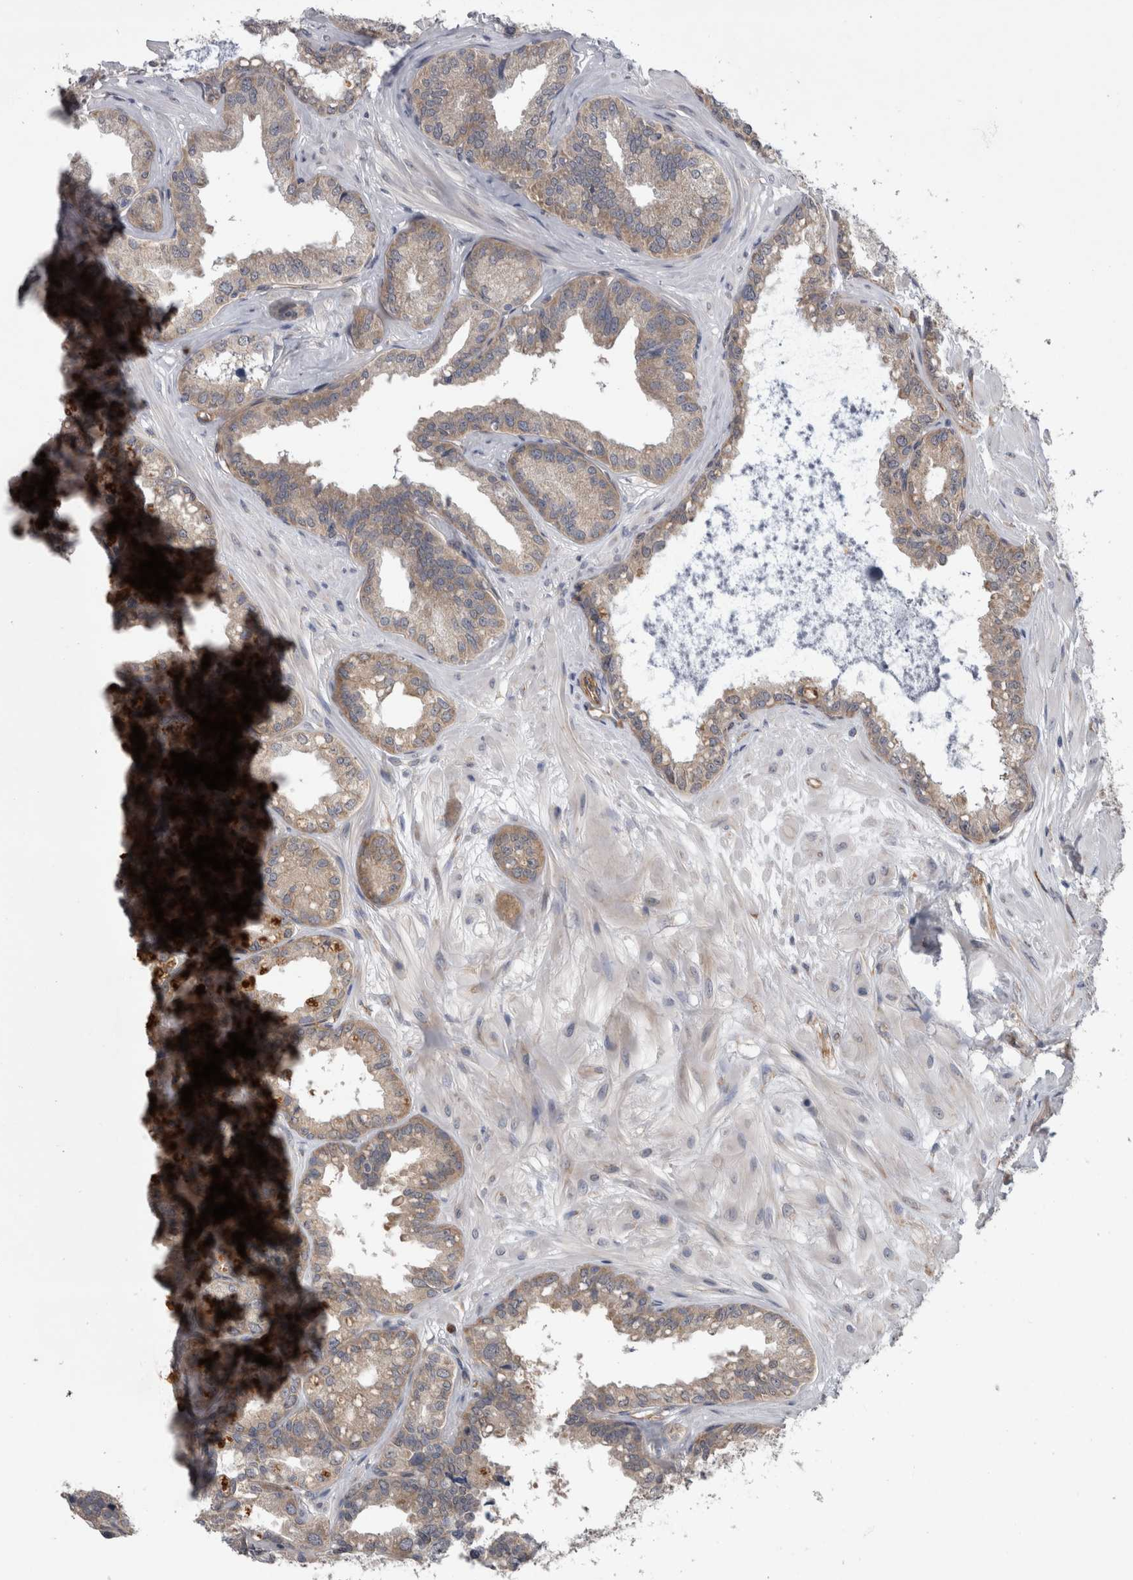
{"staining": {"intensity": "weak", "quantity": "25%-75%", "location": "cytoplasmic/membranous"}, "tissue": "seminal vesicle", "cell_type": "Glandular cells", "image_type": "normal", "snomed": [{"axis": "morphology", "description": "Normal tissue, NOS"}, {"axis": "topography", "description": "Prostate"}, {"axis": "topography", "description": "Seminal veicle"}], "caption": "Immunohistochemical staining of unremarkable human seminal vesicle exhibits weak cytoplasmic/membranous protein positivity in approximately 25%-75% of glandular cells.", "gene": "DDX6", "patient": {"sex": "male", "age": 51}}